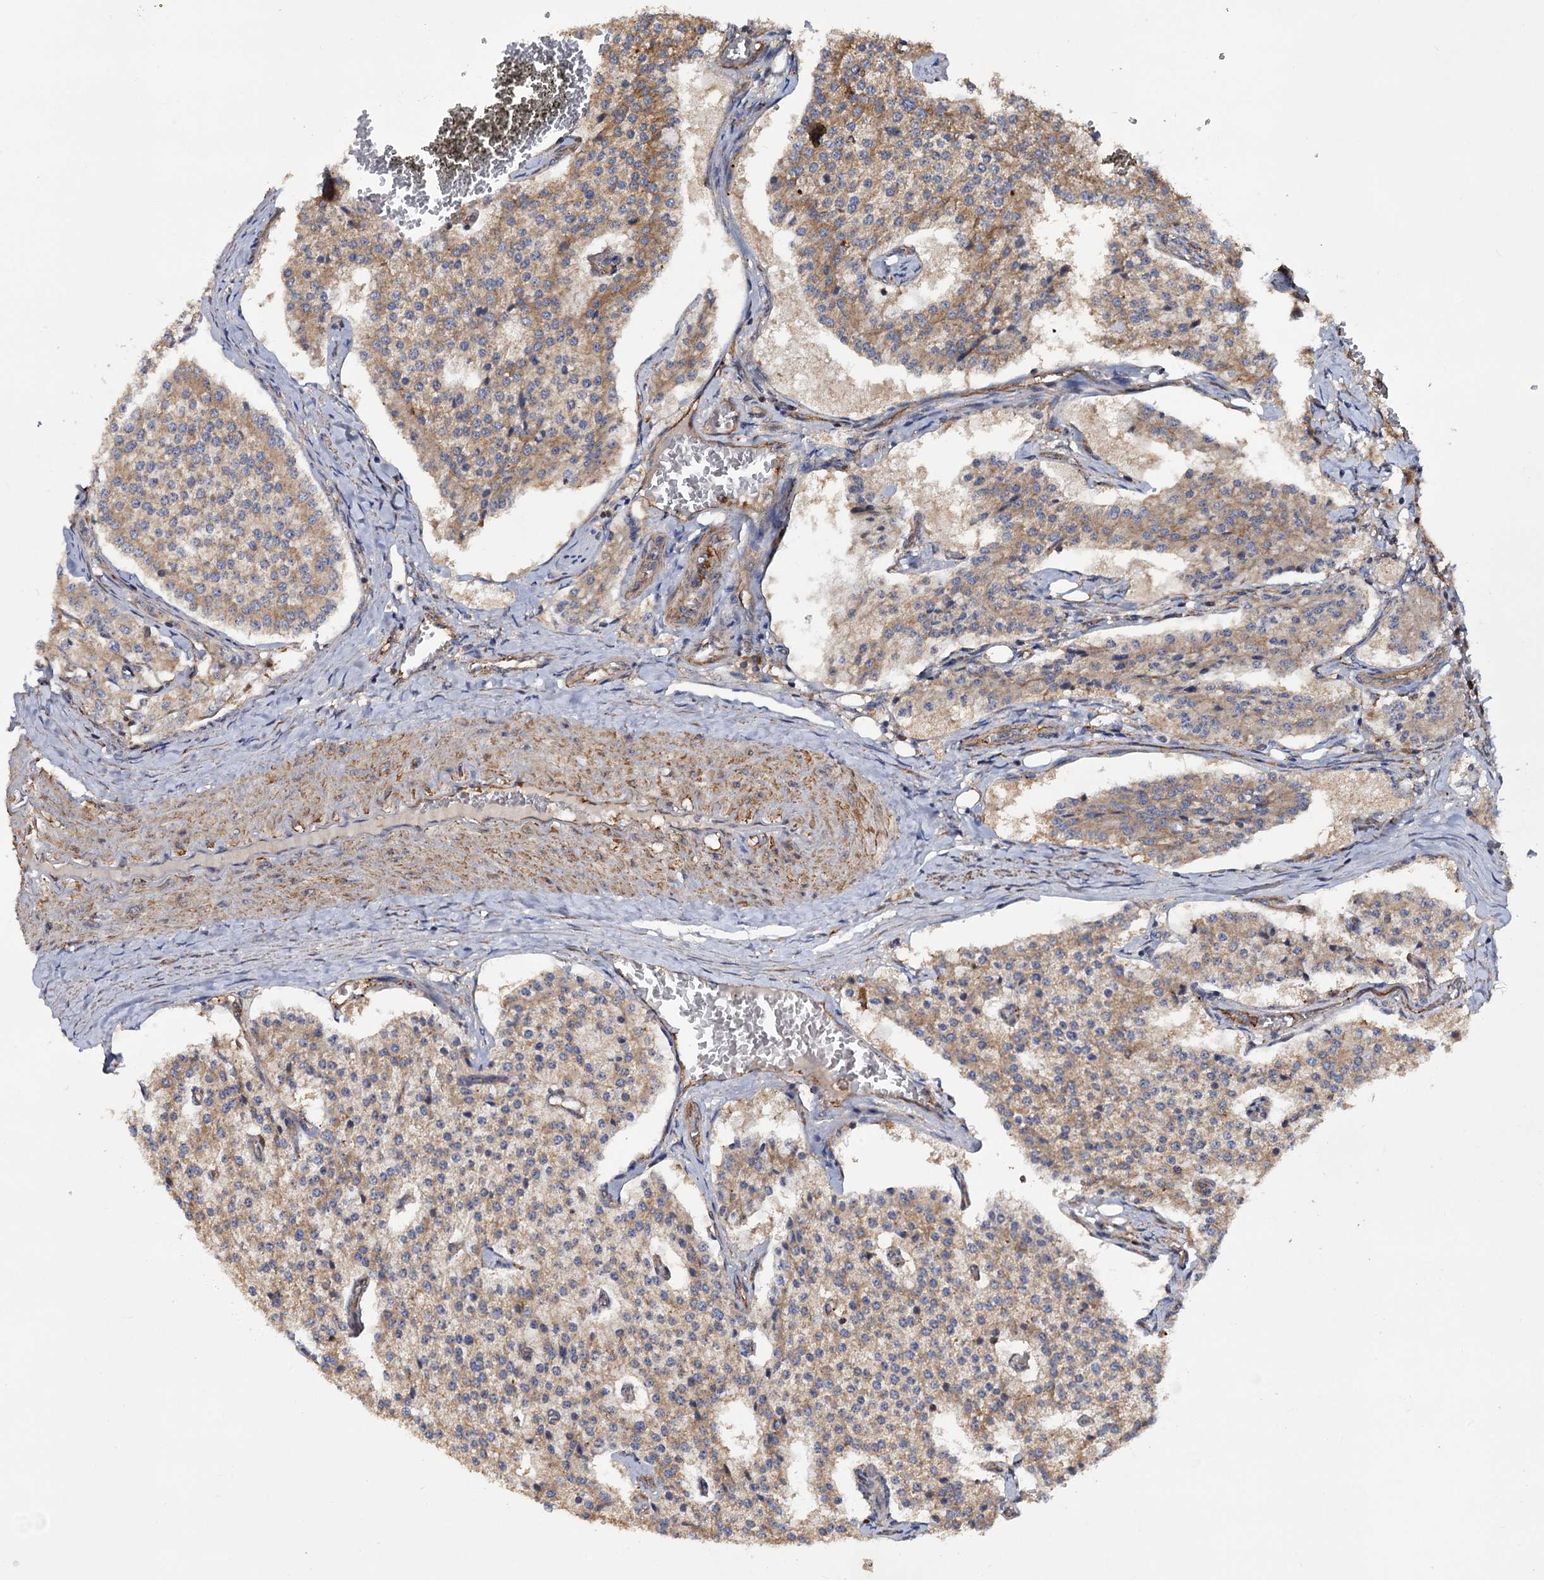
{"staining": {"intensity": "moderate", "quantity": ">75%", "location": "cytoplasmic/membranous"}, "tissue": "carcinoid", "cell_type": "Tumor cells", "image_type": "cancer", "snomed": [{"axis": "morphology", "description": "Carcinoid, malignant, NOS"}, {"axis": "topography", "description": "Colon"}], "caption": "Tumor cells exhibit medium levels of moderate cytoplasmic/membranous staining in approximately >75% of cells in human carcinoid. (IHC, brightfield microscopy, high magnification).", "gene": "ATP8B4", "patient": {"sex": "female", "age": 52}}